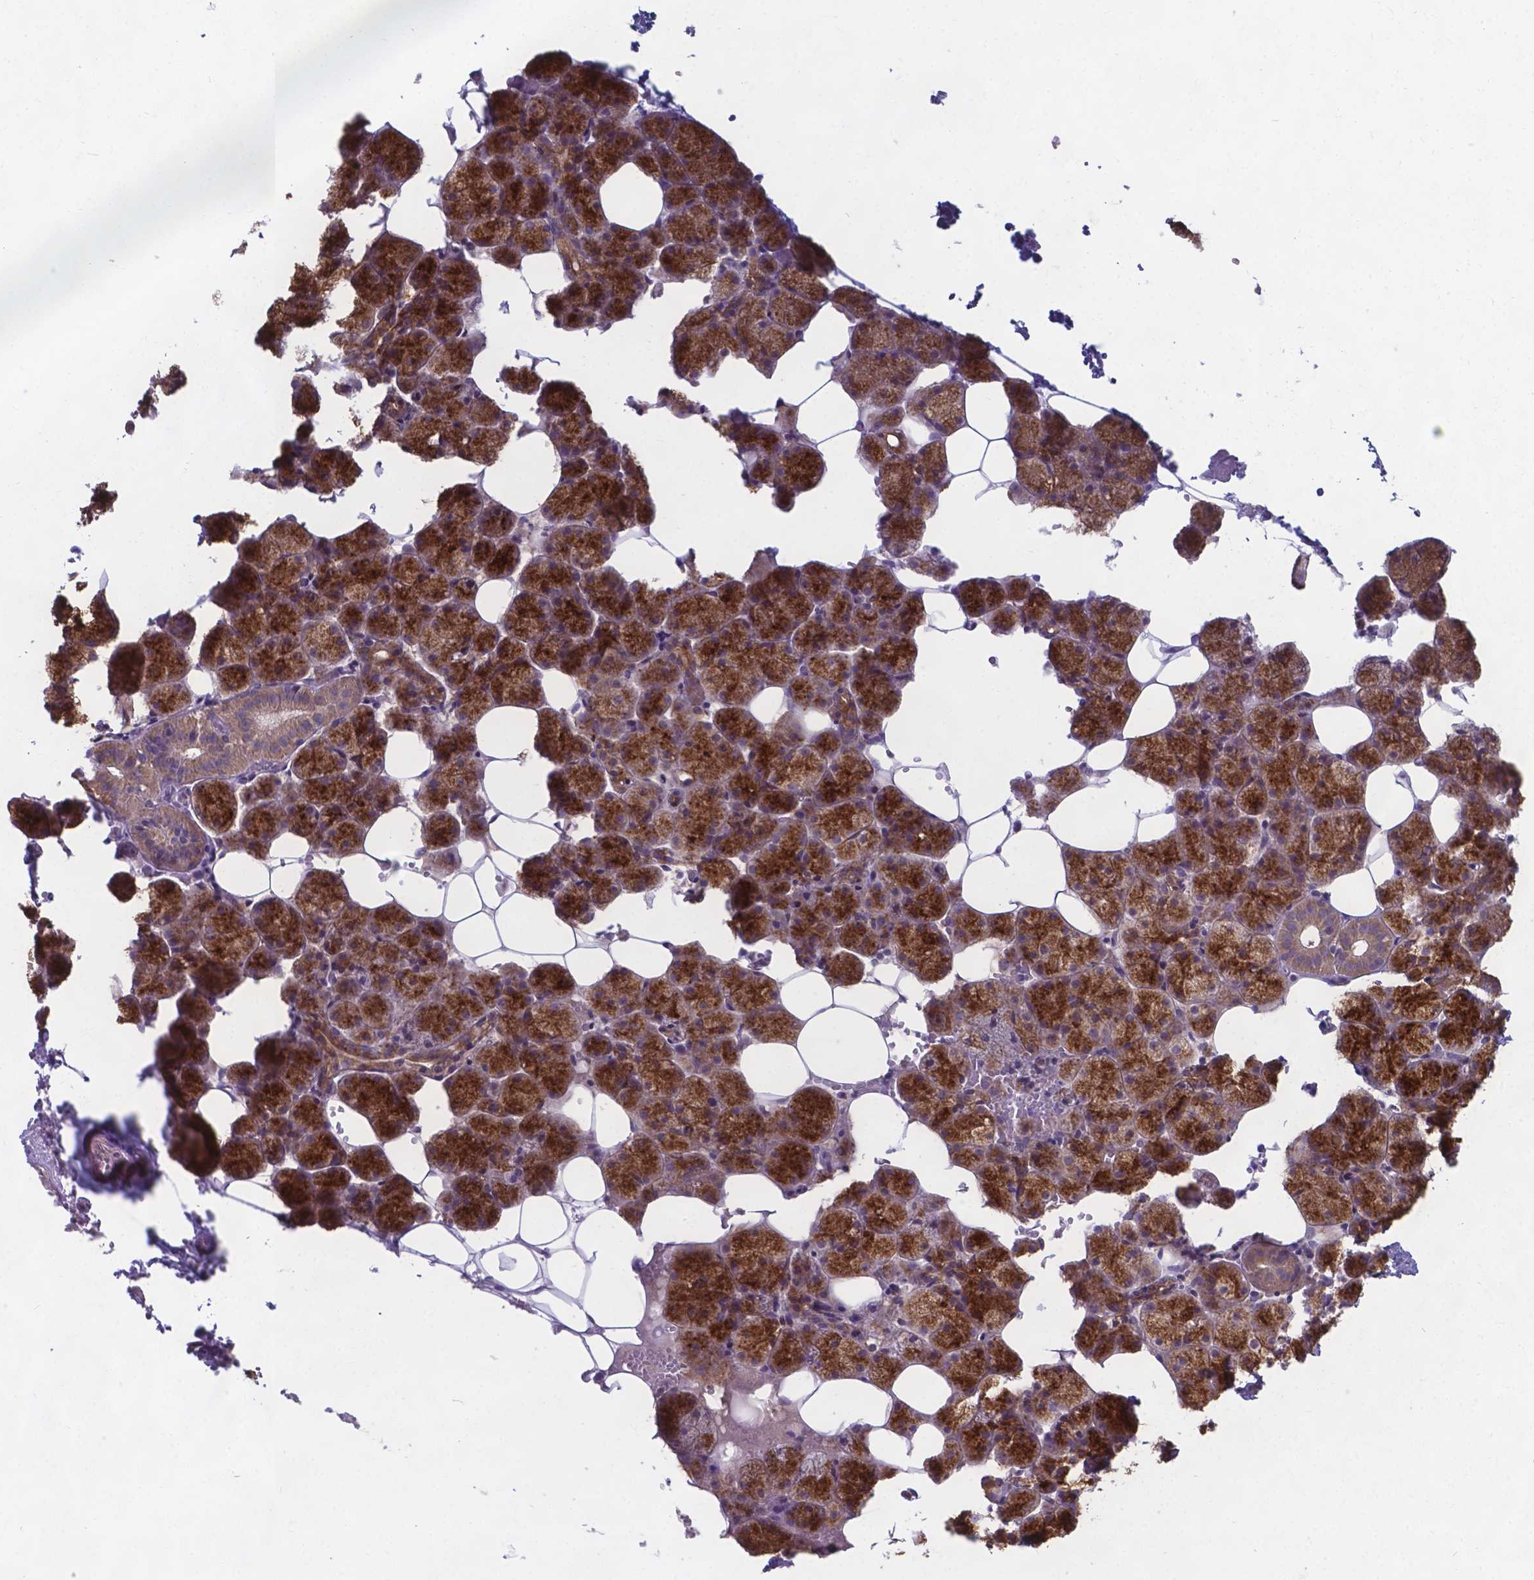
{"staining": {"intensity": "strong", "quantity": "25%-75%", "location": "cytoplasmic/membranous"}, "tissue": "salivary gland", "cell_type": "Glandular cells", "image_type": "normal", "snomed": [{"axis": "morphology", "description": "Normal tissue, NOS"}, {"axis": "topography", "description": "Salivary gland"}], "caption": "Protein staining reveals strong cytoplasmic/membranous expression in about 25%-75% of glandular cells in normal salivary gland.", "gene": "FAM114A1", "patient": {"sex": "male", "age": 38}}